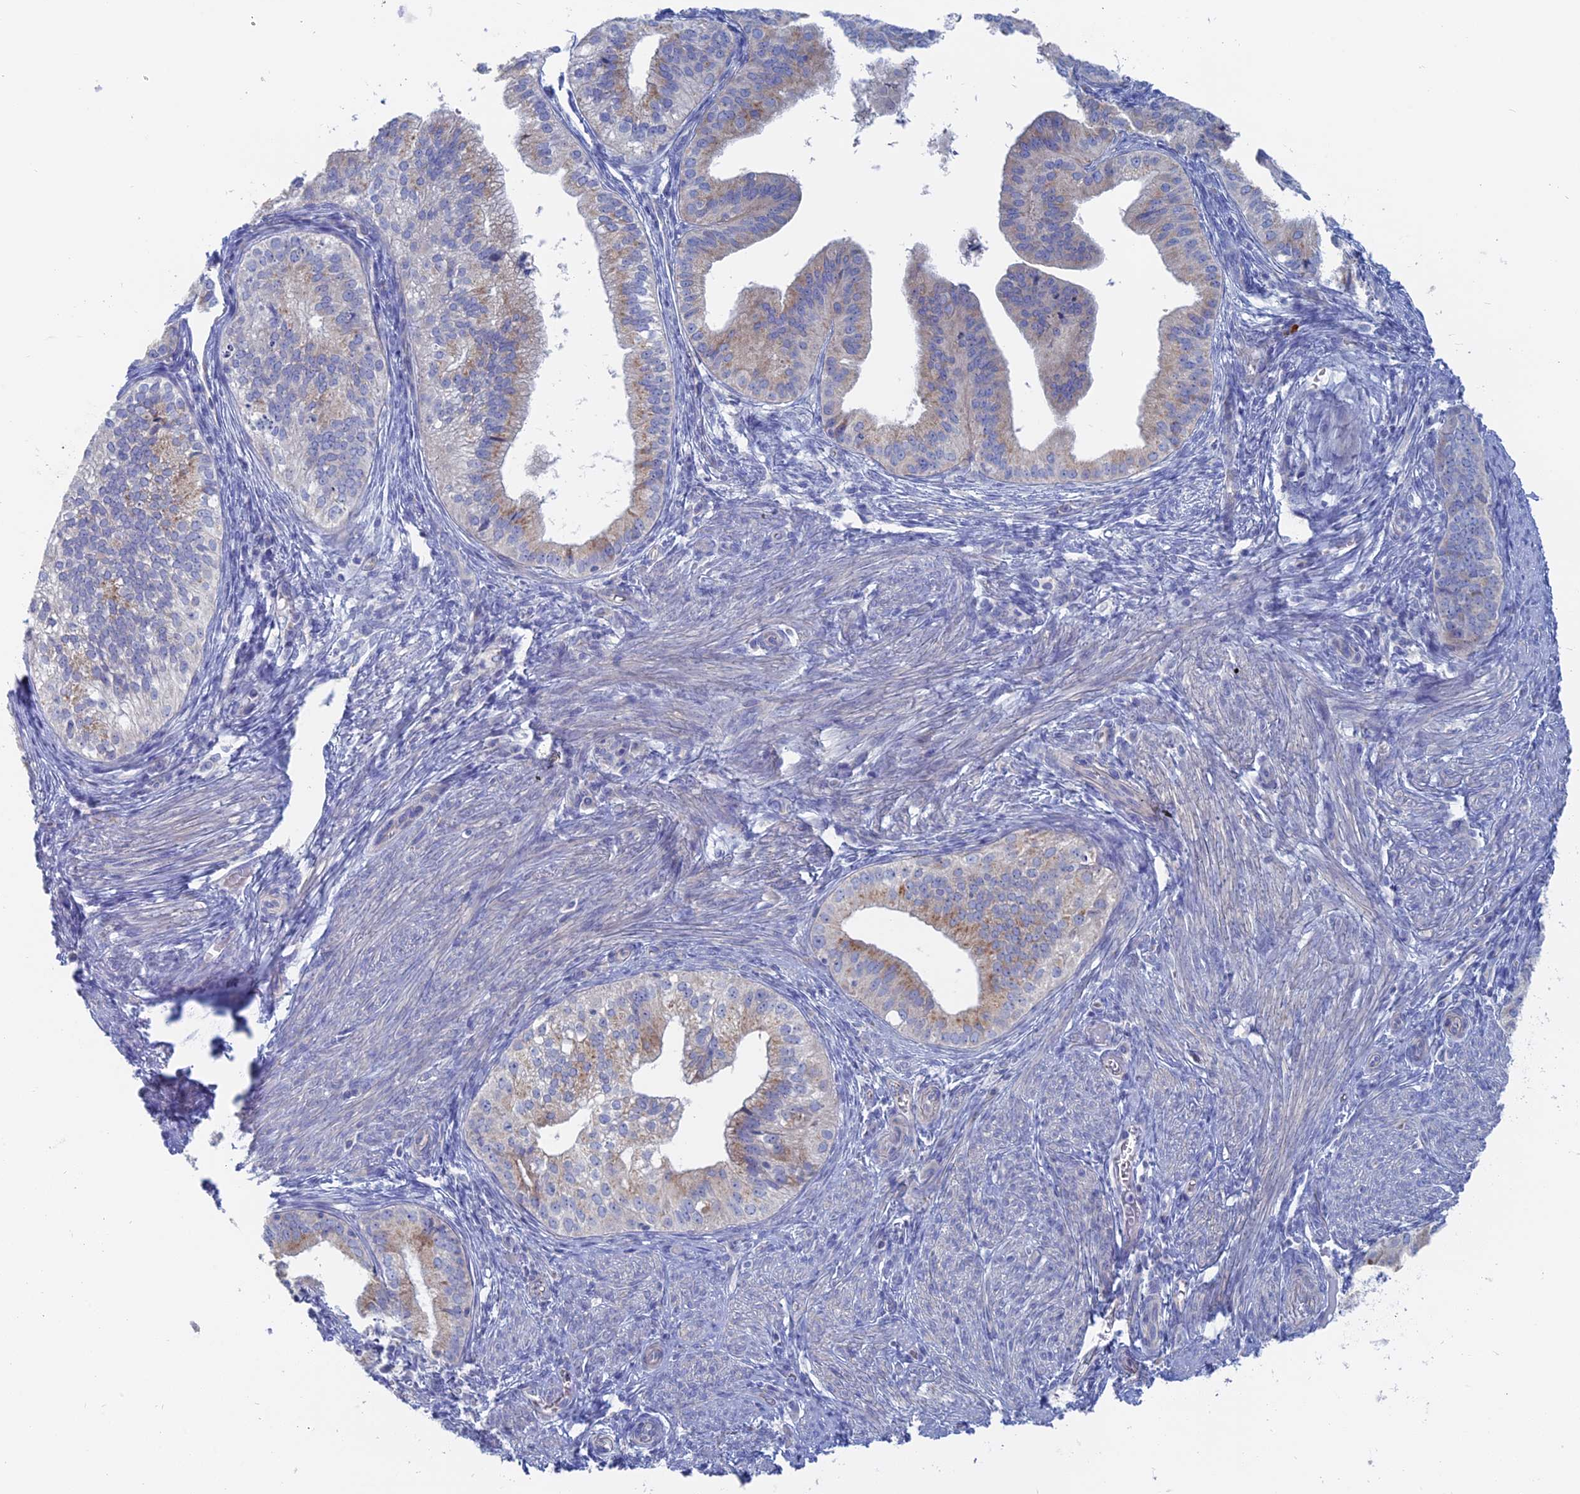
{"staining": {"intensity": "moderate", "quantity": "<25%", "location": "cytoplasmic/membranous"}, "tissue": "endometrial cancer", "cell_type": "Tumor cells", "image_type": "cancer", "snomed": [{"axis": "morphology", "description": "Adenocarcinoma, NOS"}, {"axis": "topography", "description": "Endometrium"}], "caption": "The immunohistochemical stain labels moderate cytoplasmic/membranous expression in tumor cells of endometrial cancer tissue. Using DAB (brown) and hematoxylin (blue) stains, captured at high magnification using brightfield microscopy.", "gene": "TBC1D30", "patient": {"sex": "female", "age": 50}}